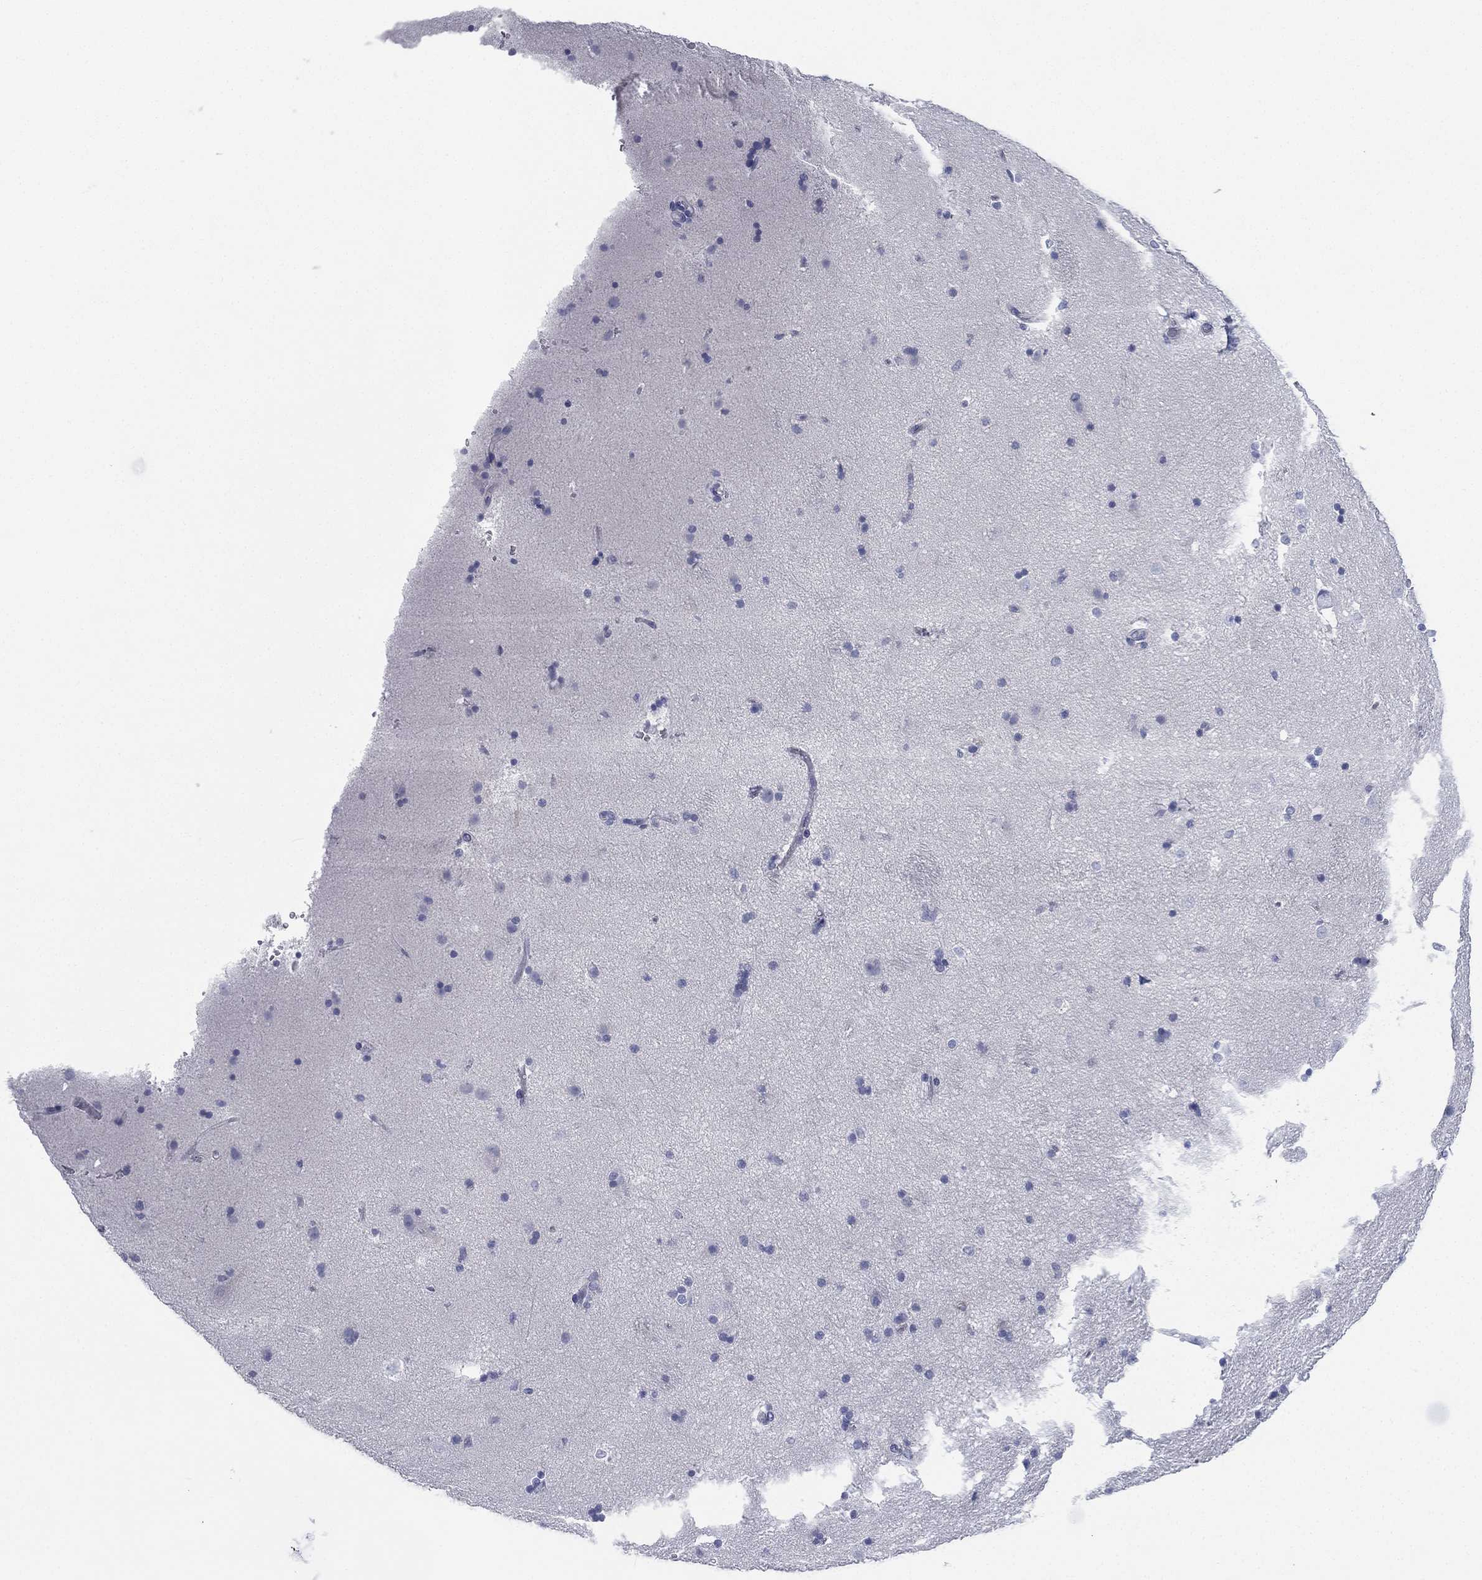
{"staining": {"intensity": "negative", "quantity": "none", "location": "none"}, "tissue": "caudate", "cell_type": "Glial cells", "image_type": "normal", "snomed": [{"axis": "morphology", "description": "Normal tissue, NOS"}, {"axis": "topography", "description": "Lateral ventricle wall"}], "caption": "IHC micrograph of benign caudate: human caudate stained with DAB reveals no significant protein expression in glial cells. (DAB IHC, high magnification).", "gene": "FCER2", "patient": {"sex": "male", "age": 51}}